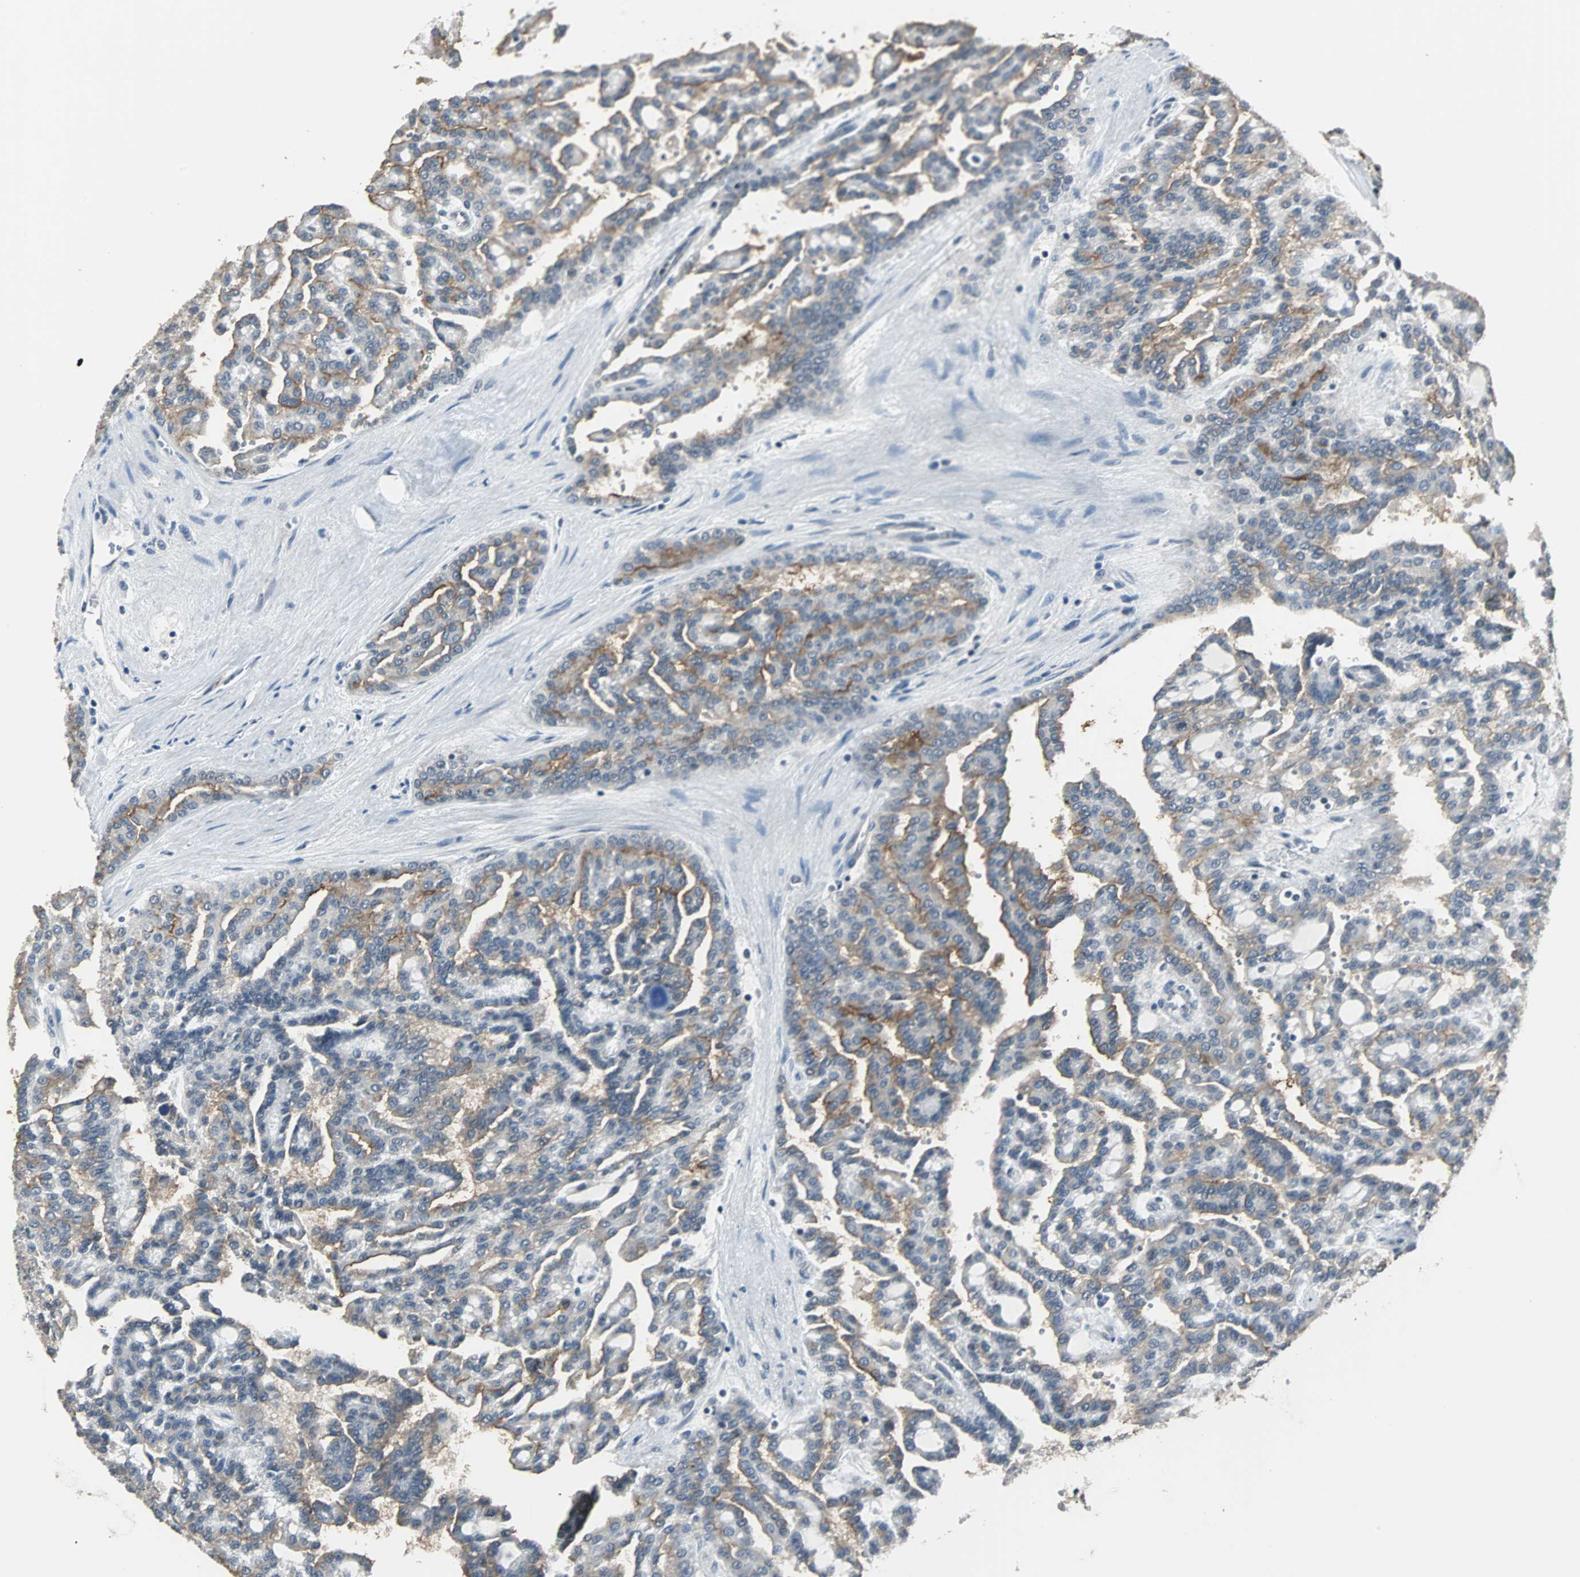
{"staining": {"intensity": "moderate", "quantity": "25%-75%", "location": "cytoplasmic/membranous"}, "tissue": "renal cancer", "cell_type": "Tumor cells", "image_type": "cancer", "snomed": [{"axis": "morphology", "description": "Adenocarcinoma, NOS"}, {"axis": "topography", "description": "Kidney"}], "caption": "DAB immunohistochemical staining of renal cancer displays moderate cytoplasmic/membranous protein expression in about 25%-75% of tumor cells. (brown staining indicates protein expression, while blue staining denotes nuclei).", "gene": "MKX", "patient": {"sex": "male", "age": 63}}